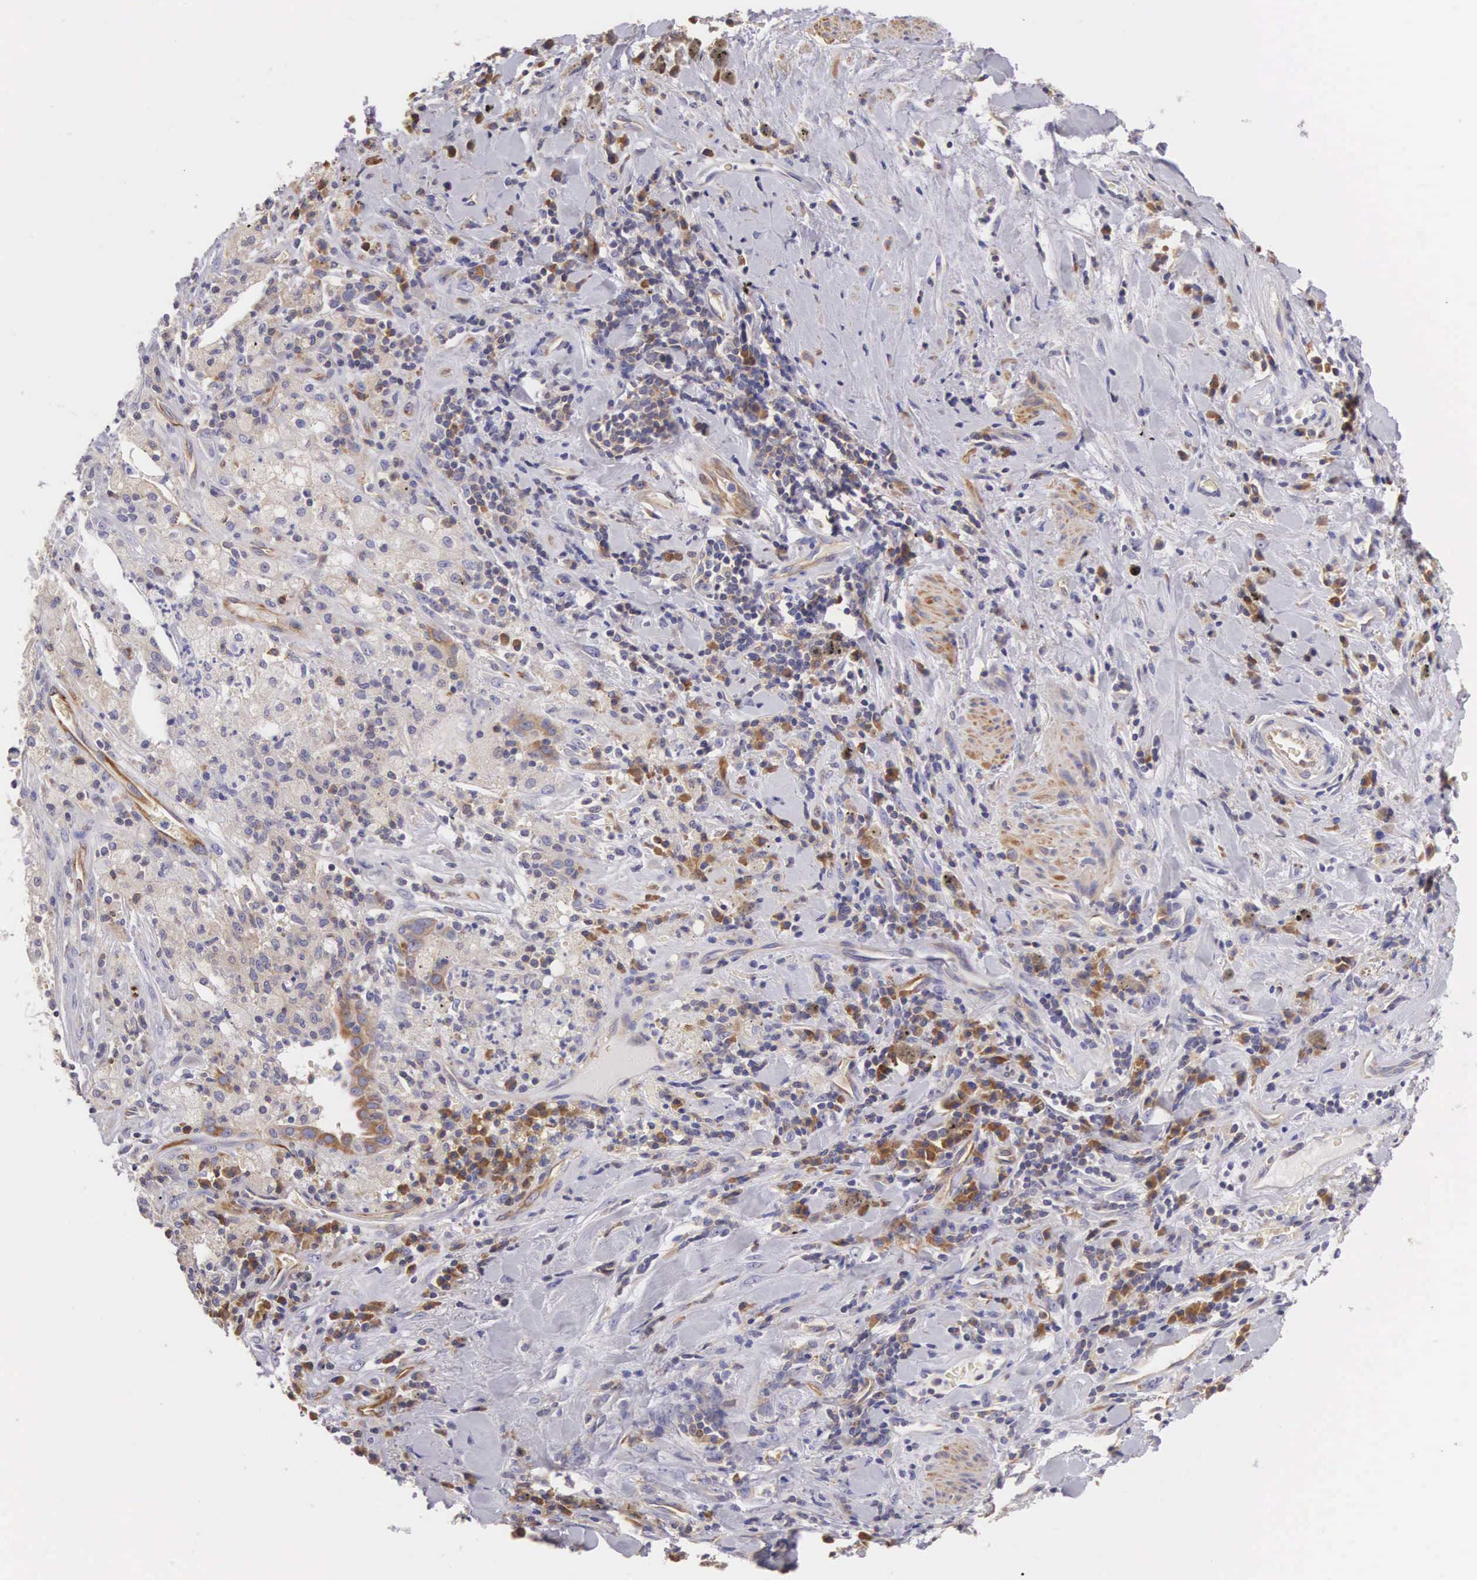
{"staining": {"intensity": "strong", "quantity": ">75%", "location": "cytoplasmic/membranous"}, "tissue": "lung cancer", "cell_type": "Tumor cells", "image_type": "cancer", "snomed": [{"axis": "morphology", "description": "Squamous cell carcinoma, NOS"}, {"axis": "topography", "description": "Lung"}], "caption": "A histopathology image of lung cancer stained for a protein shows strong cytoplasmic/membranous brown staining in tumor cells.", "gene": "OSBPL3", "patient": {"sex": "male", "age": 64}}